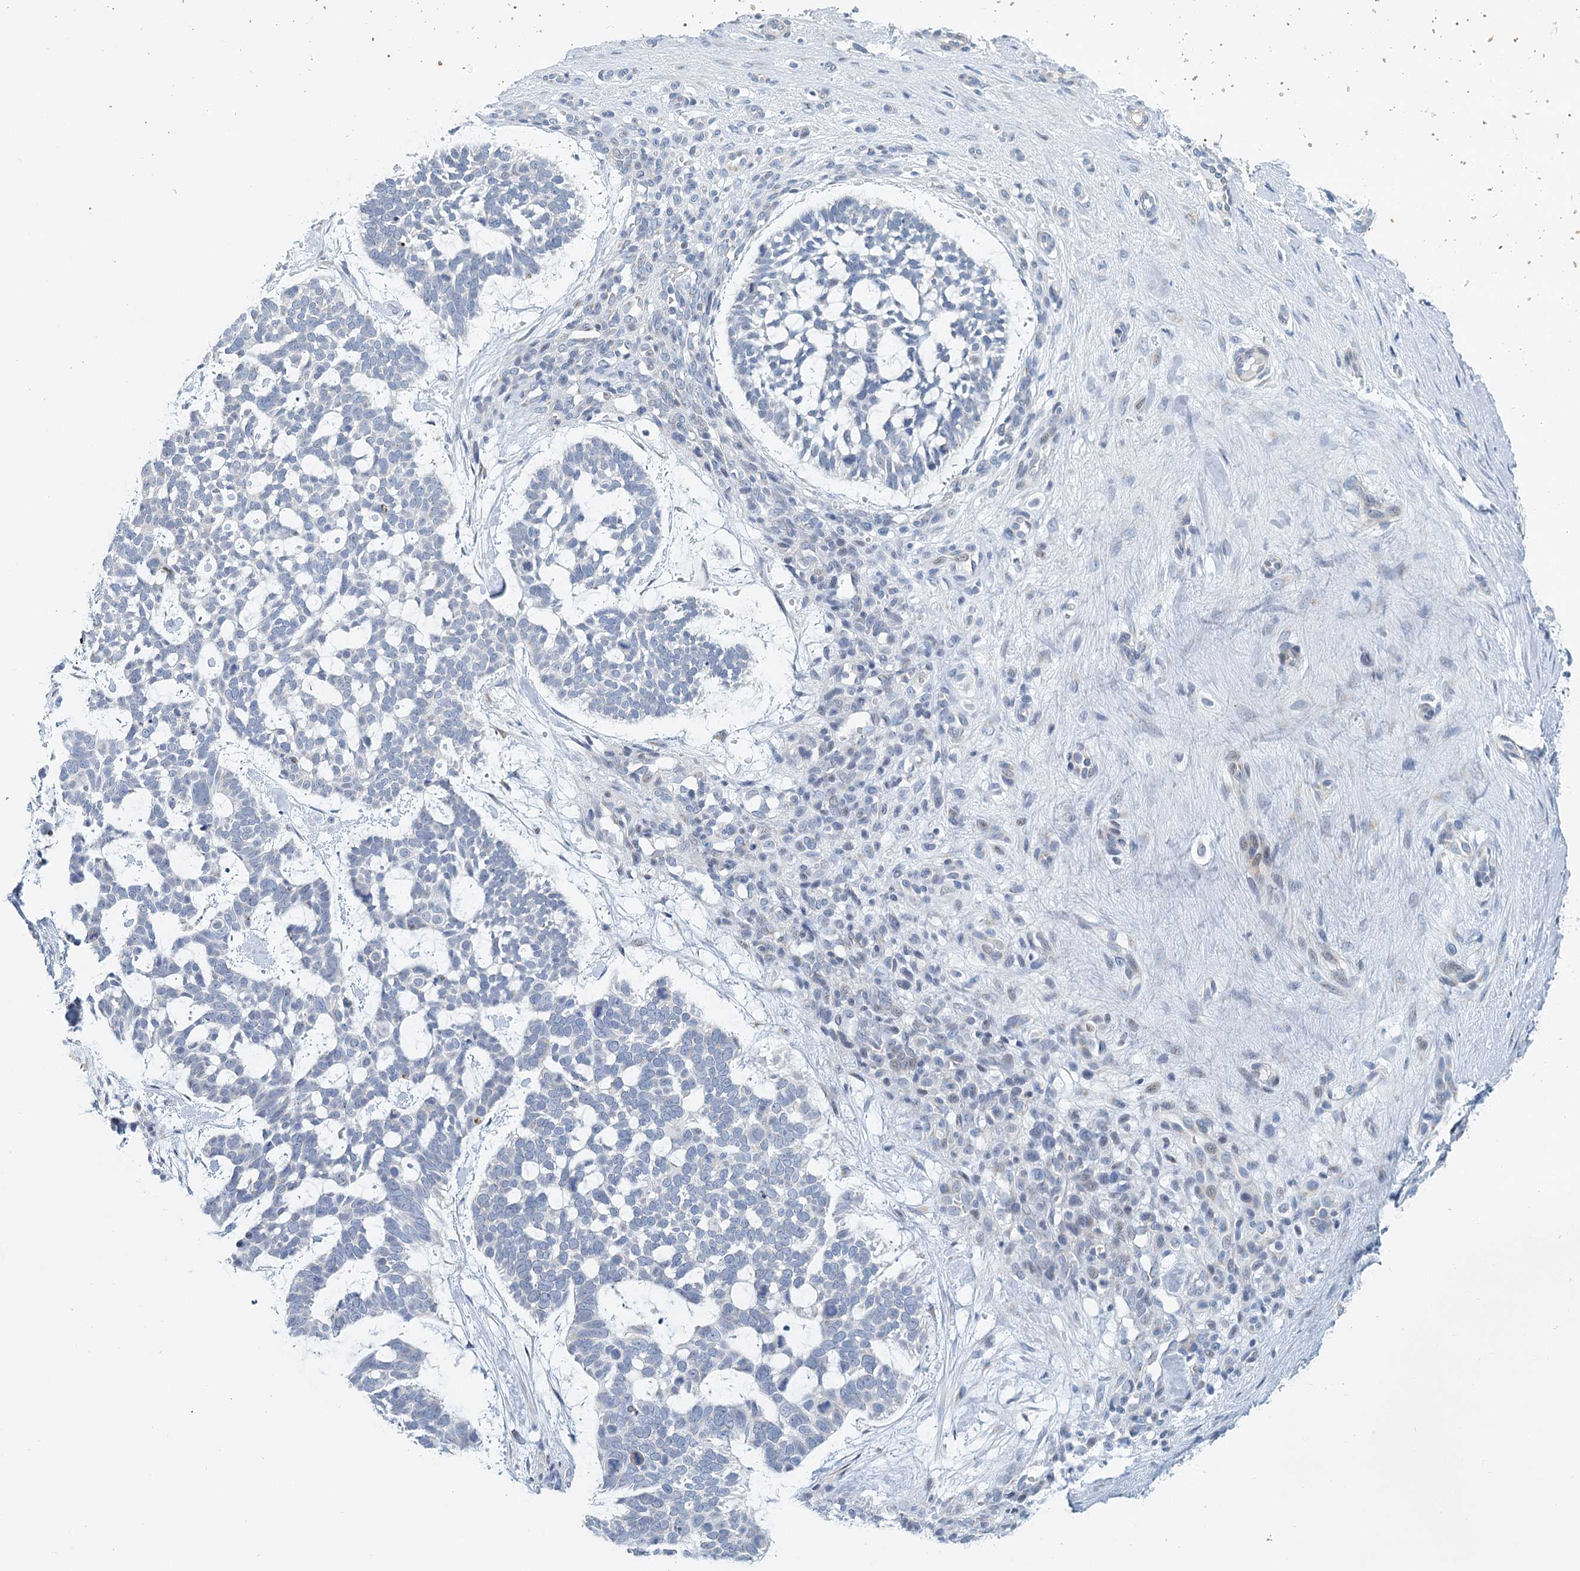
{"staining": {"intensity": "negative", "quantity": "none", "location": "none"}, "tissue": "skin cancer", "cell_type": "Tumor cells", "image_type": "cancer", "snomed": [{"axis": "morphology", "description": "Basal cell carcinoma"}, {"axis": "topography", "description": "Skin"}], "caption": "Histopathology image shows no protein staining in tumor cells of skin cancer tissue.", "gene": "ZNF527", "patient": {"sex": "male", "age": 88}}